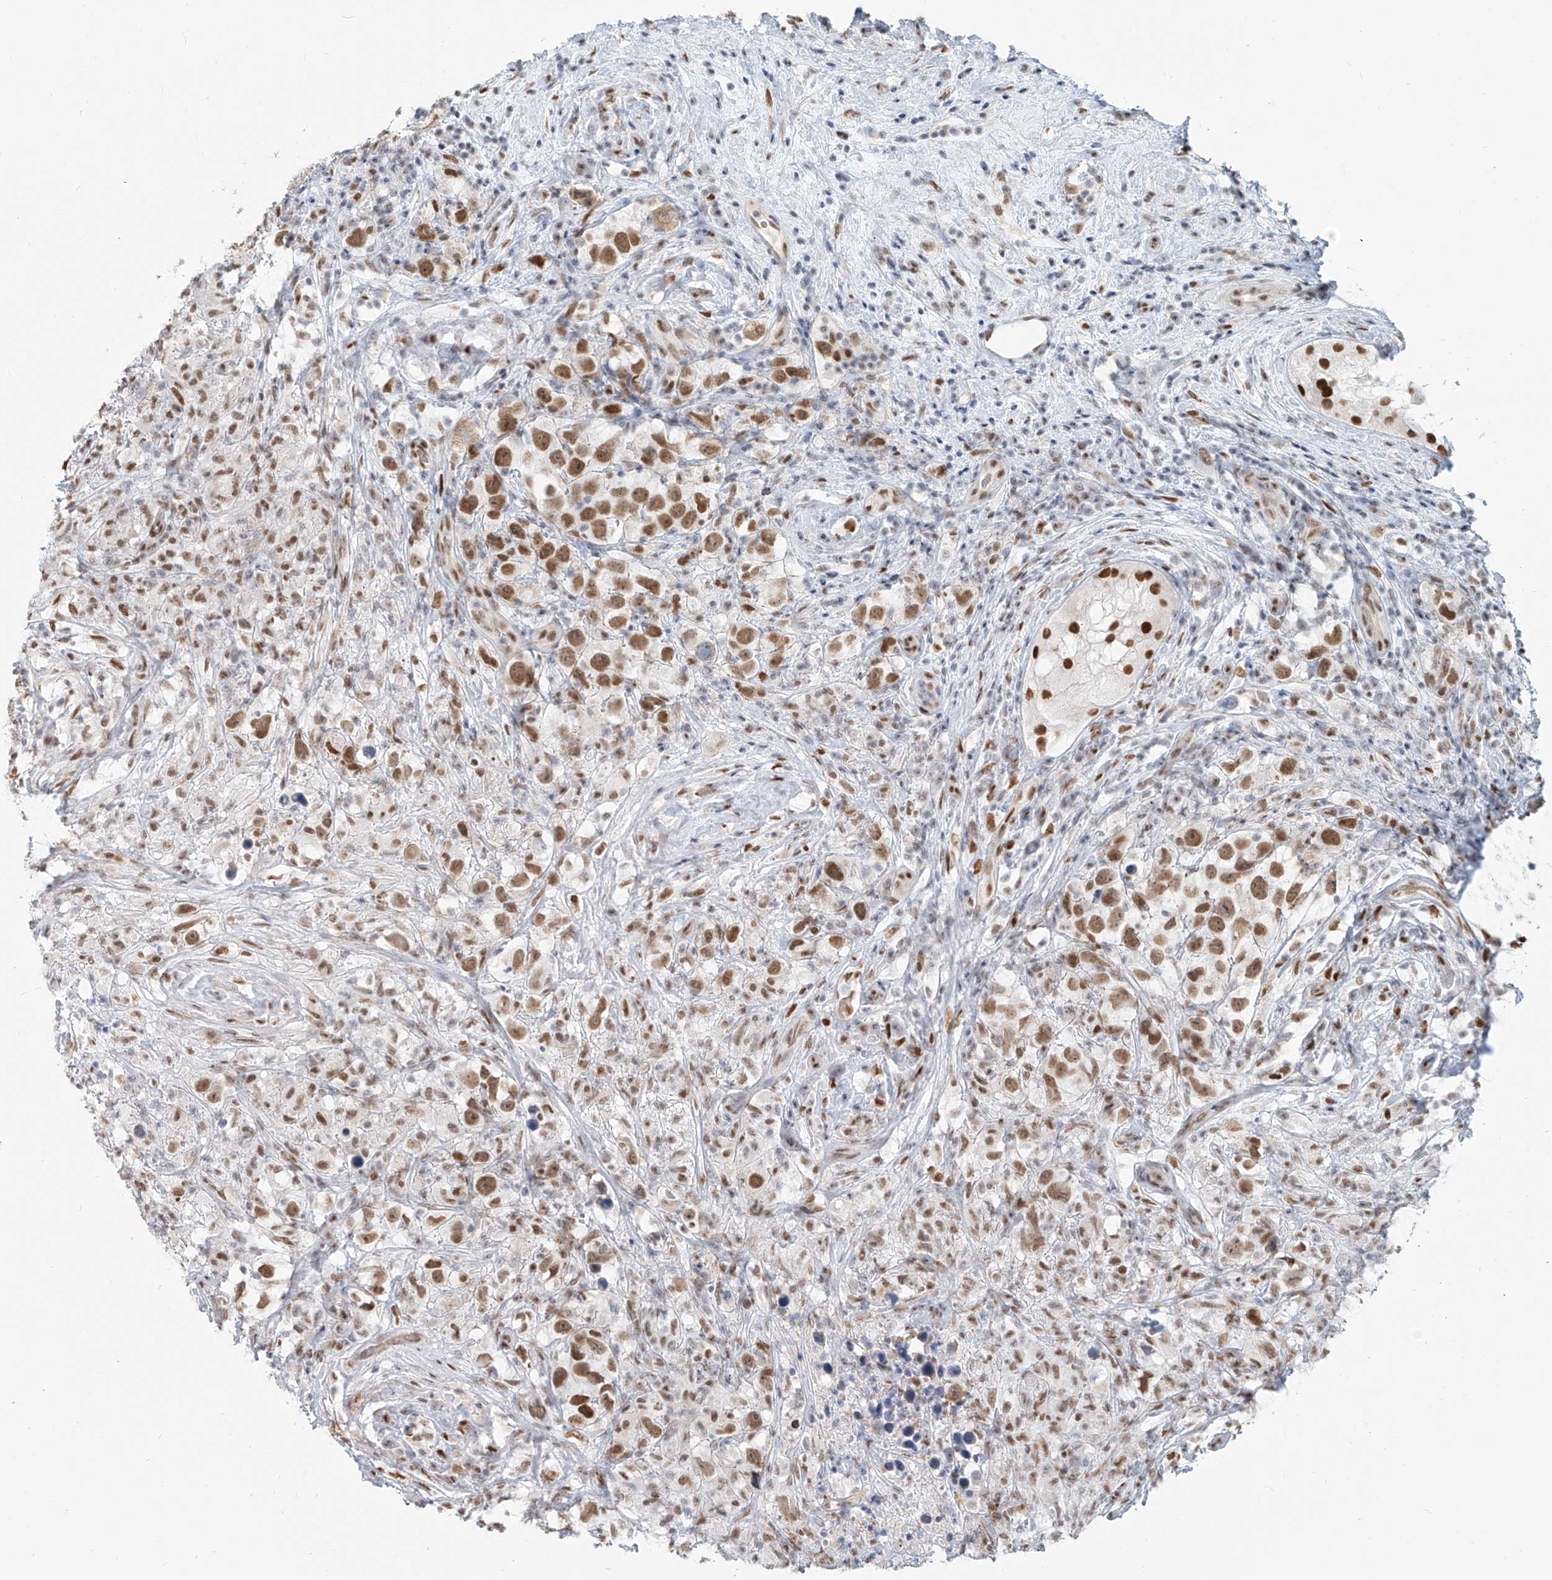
{"staining": {"intensity": "moderate", "quantity": ">75%", "location": "nuclear"}, "tissue": "testis cancer", "cell_type": "Tumor cells", "image_type": "cancer", "snomed": [{"axis": "morphology", "description": "Seminoma, NOS"}, {"axis": "topography", "description": "Testis"}], "caption": "DAB (3,3'-diaminobenzidine) immunohistochemical staining of human testis cancer (seminoma) displays moderate nuclear protein positivity in about >75% of tumor cells.", "gene": "SASH1", "patient": {"sex": "male", "age": 49}}